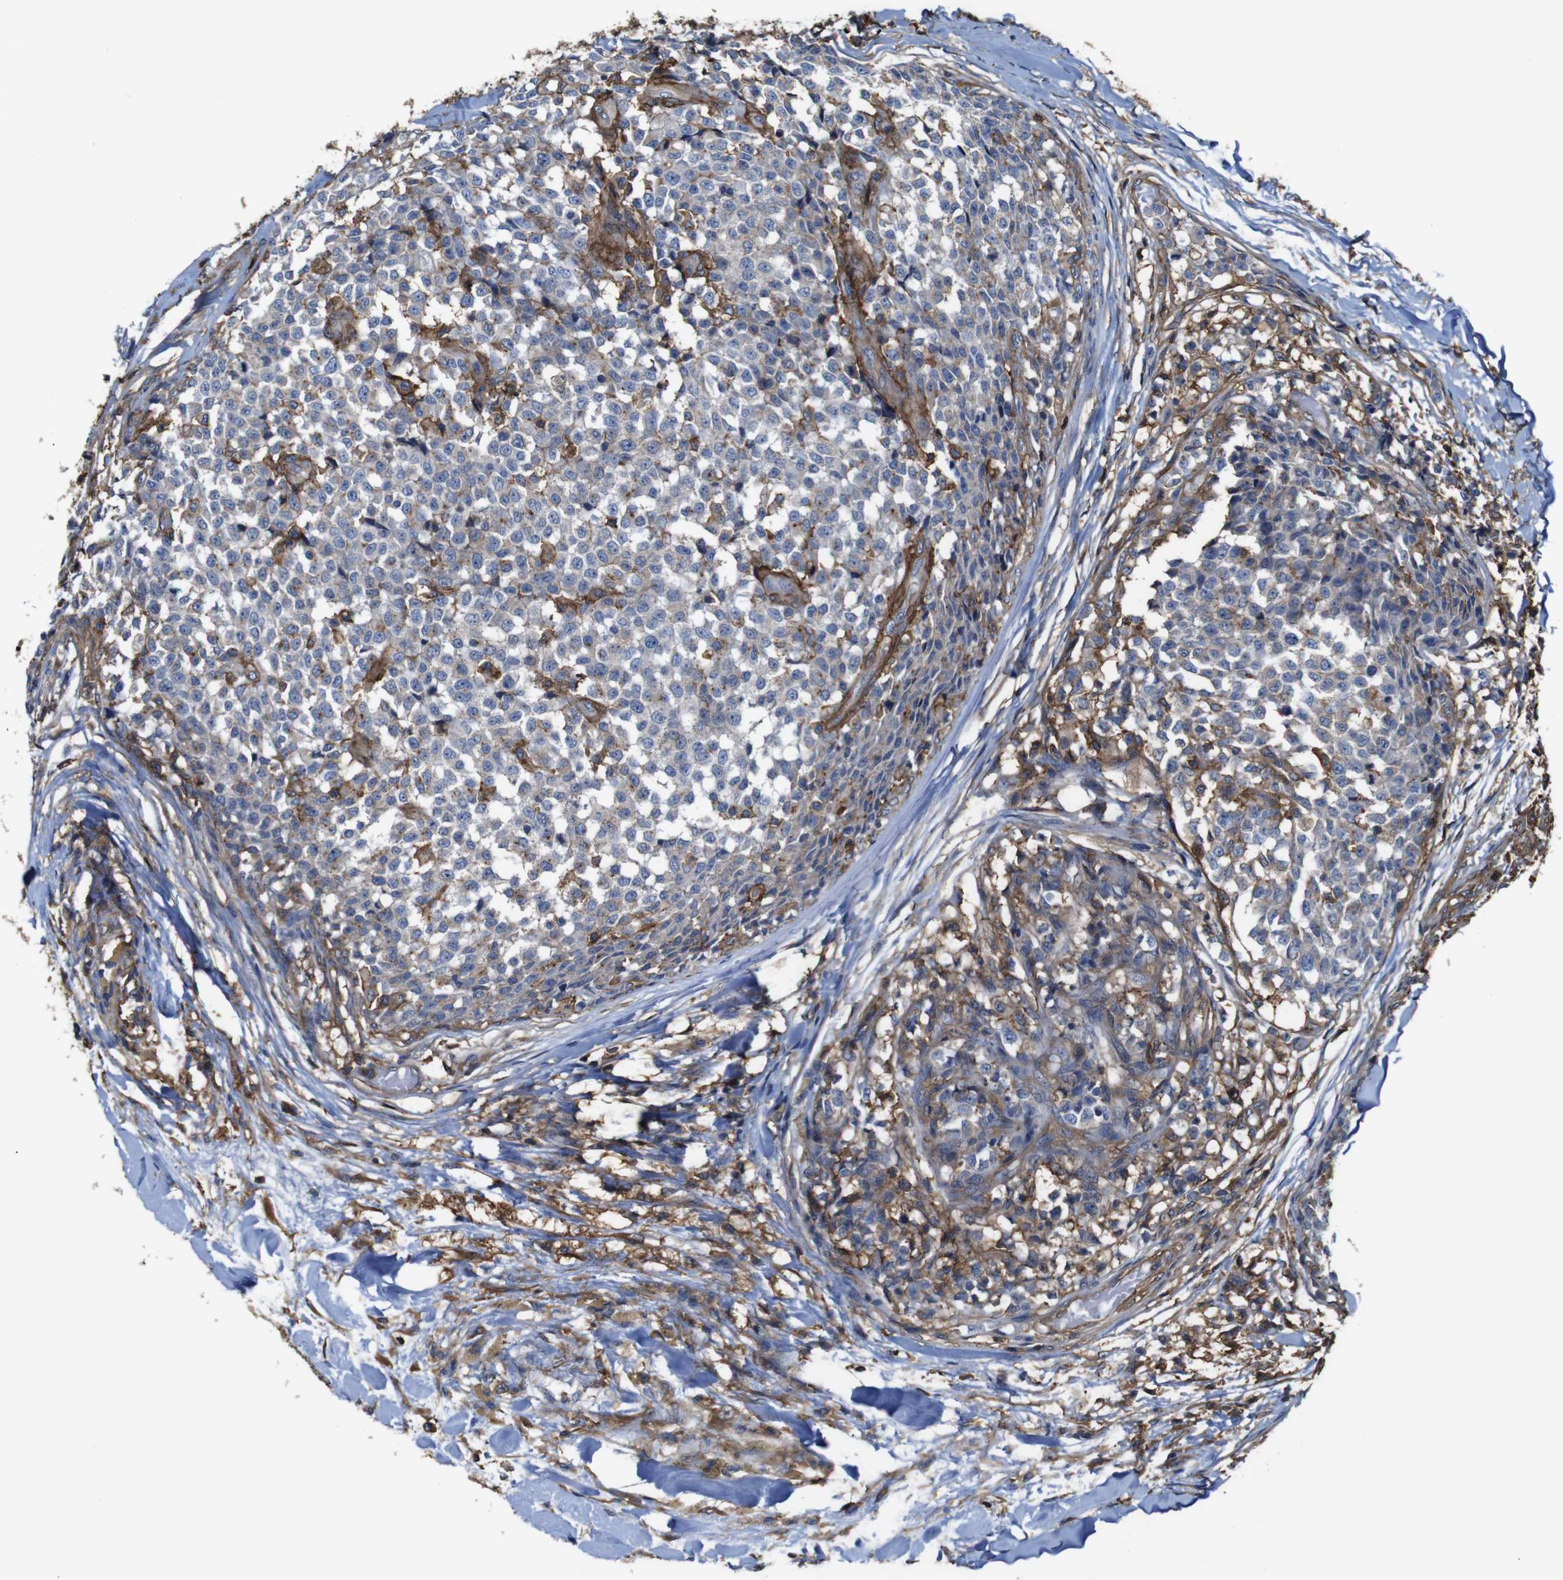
{"staining": {"intensity": "negative", "quantity": "none", "location": "none"}, "tissue": "testis cancer", "cell_type": "Tumor cells", "image_type": "cancer", "snomed": [{"axis": "morphology", "description": "Seminoma, NOS"}, {"axis": "topography", "description": "Testis"}], "caption": "Human testis cancer stained for a protein using immunohistochemistry exhibits no positivity in tumor cells.", "gene": "PI4KA", "patient": {"sex": "male", "age": 59}}